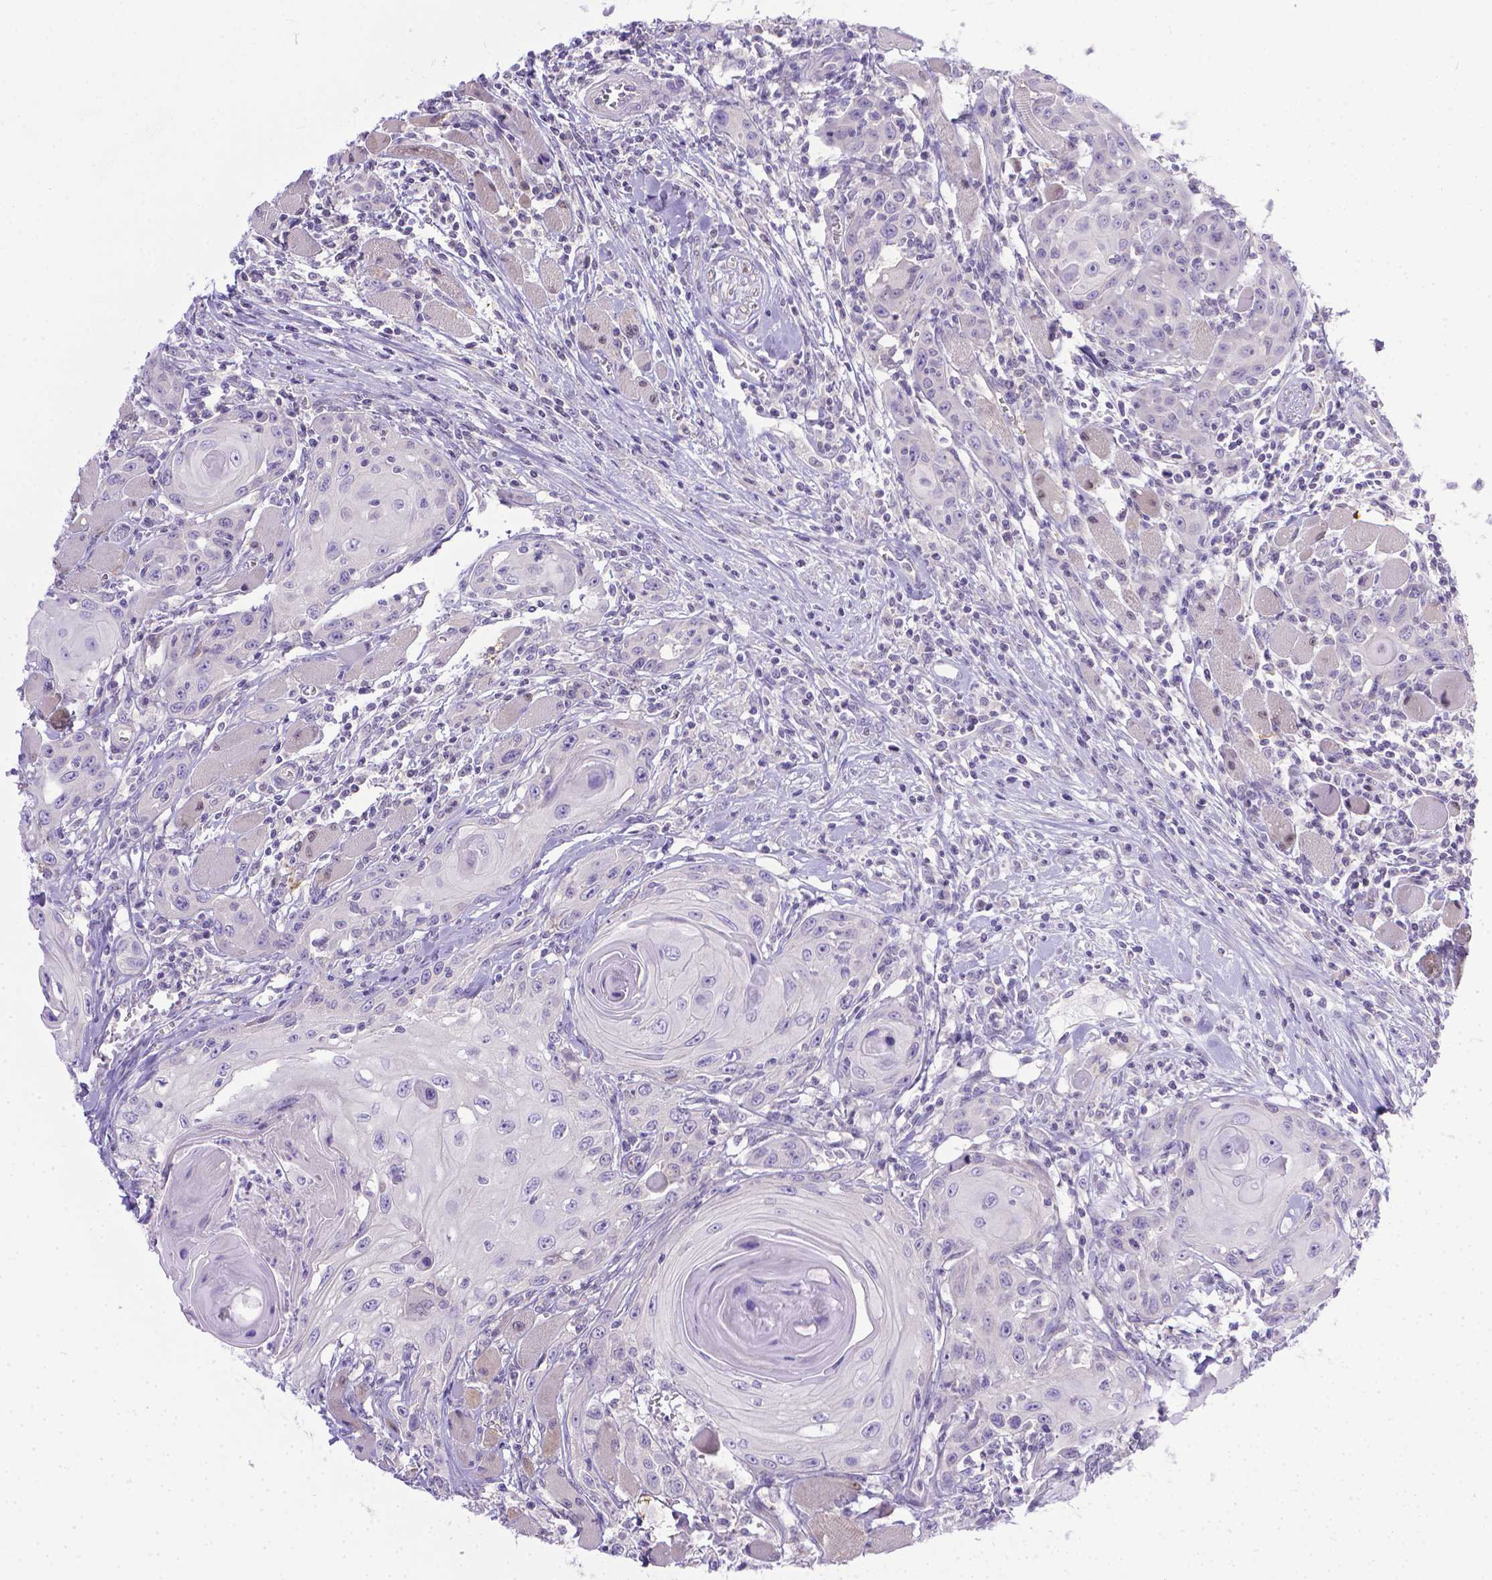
{"staining": {"intensity": "negative", "quantity": "none", "location": "none"}, "tissue": "head and neck cancer", "cell_type": "Tumor cells", "image_type": "cancer", "snomed": [{"axis": "morphology", "description": "Squamous cell carcinoma, NOS"}, {"axis": "topography", "description": "Head-Neck"}], "caption": "High power microscopy image of an IHC photomicrograph of head and neck squamous cell carcinoma, revealing no significant positivity in tumor cells. (Stains: DAB (3,3'-diaminobenzidine) immunohistochemistry with hematoxylin counter stain, Microscopy: brightfield microscopy at high magnification).", "gene": "TTLL6", "patient": {"sex": "female", "age": 80}}